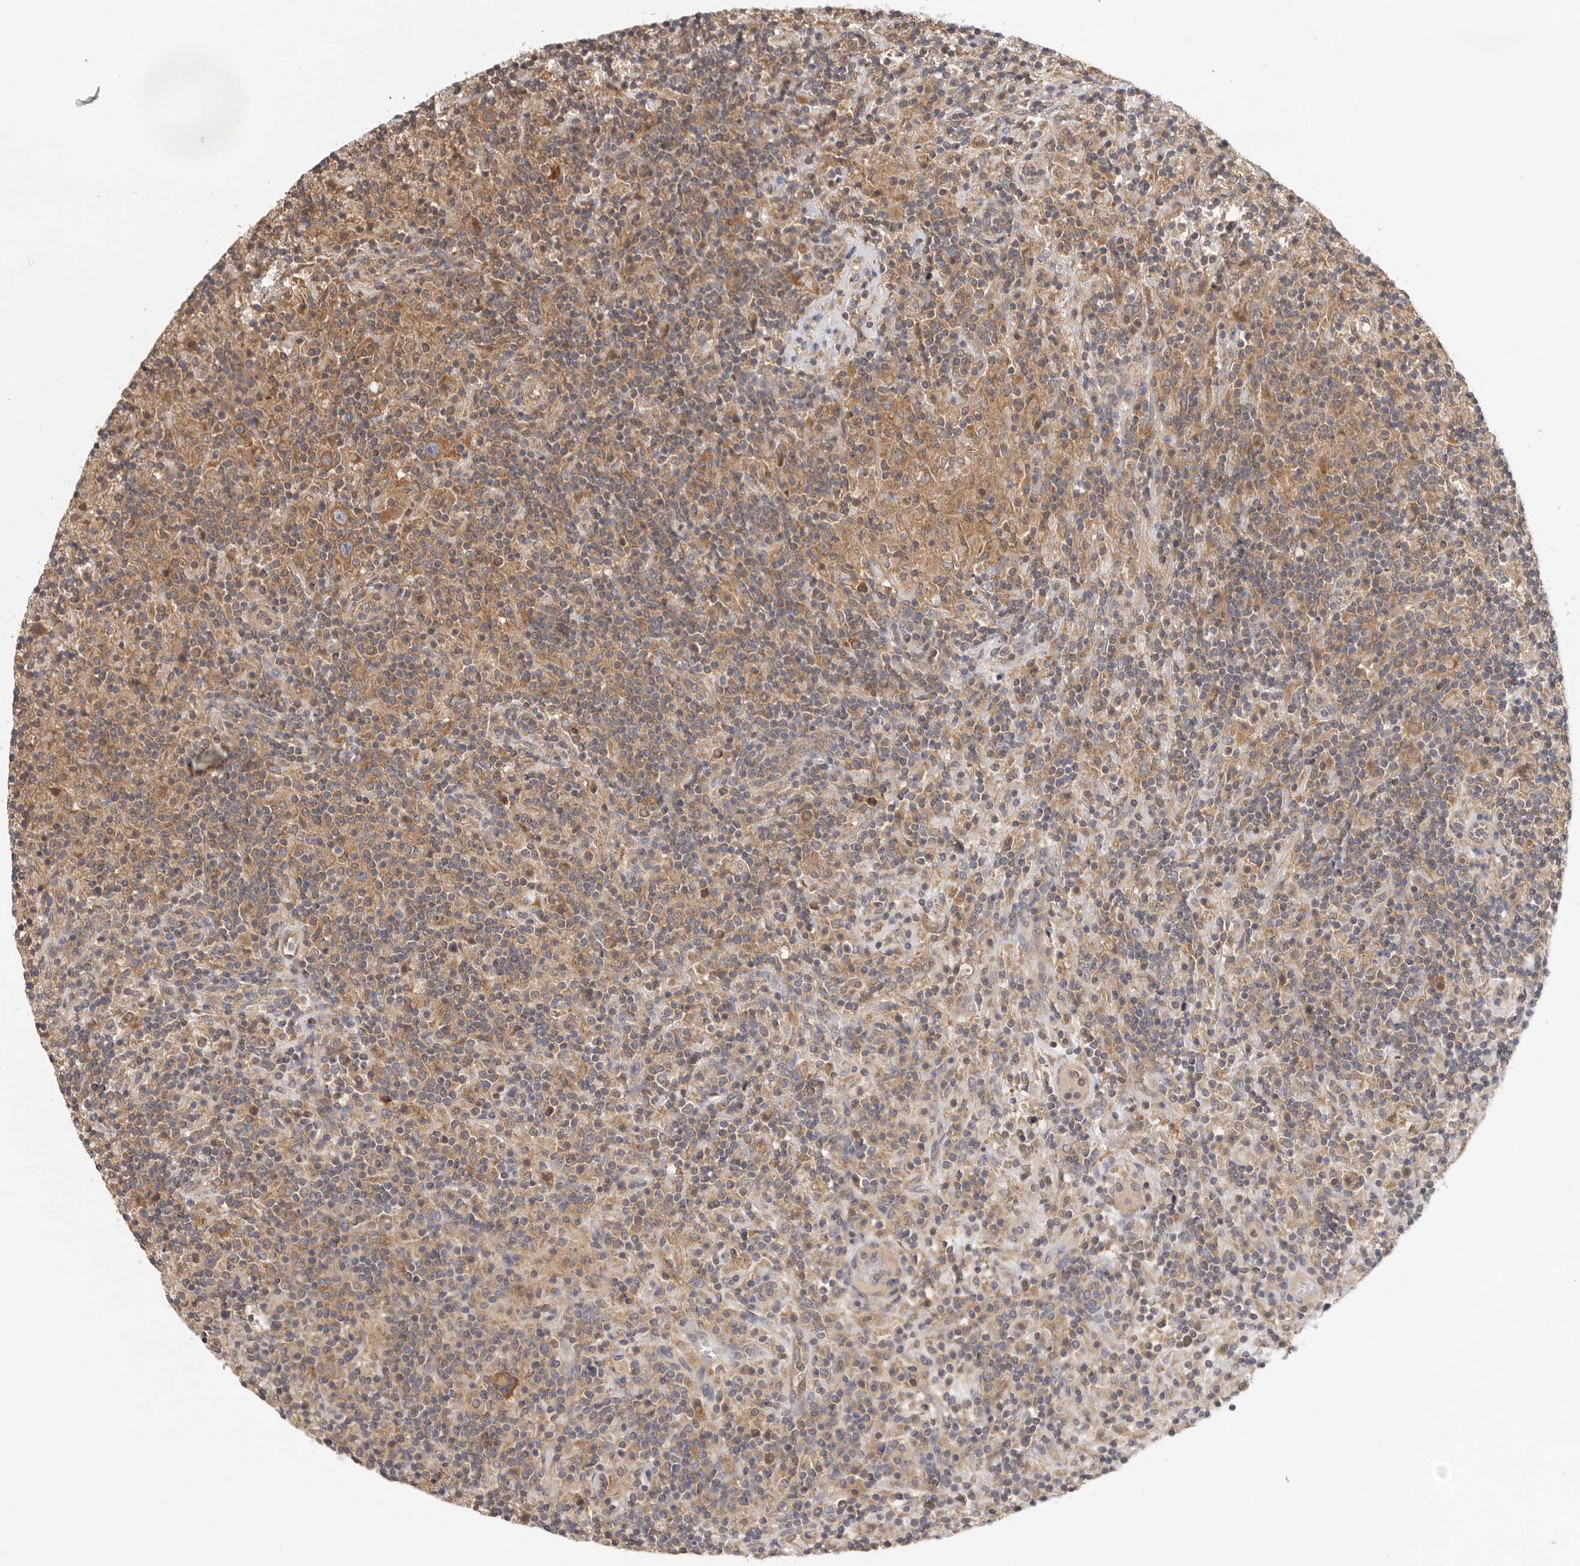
{"staining": {"intensity": "strong", "quantity": ">75%", "location": "cytoplasmic/membranous"}, "tissue": "lymphoma", "cell_type": "Tumor cells", "image_type": "cancer", "snomed": [{"axis": "morphology", "description": "Hodgkin's disease, NOS"}, {"axis": "topography", "description": "Lymph node"}], "caption": "Immunohistochemistry image of neoplastic tissue: Hodgkin's disease stained using immunohistochemistry (IHC) displays high levels of strong protein expression localized specifically in the cytoplasmic/membranous of tumor cells, appearing as a cytoplasmic/membranous brown color.", "gene": "PPP1R42", "patient": {"sex": "male", "age": 70}}